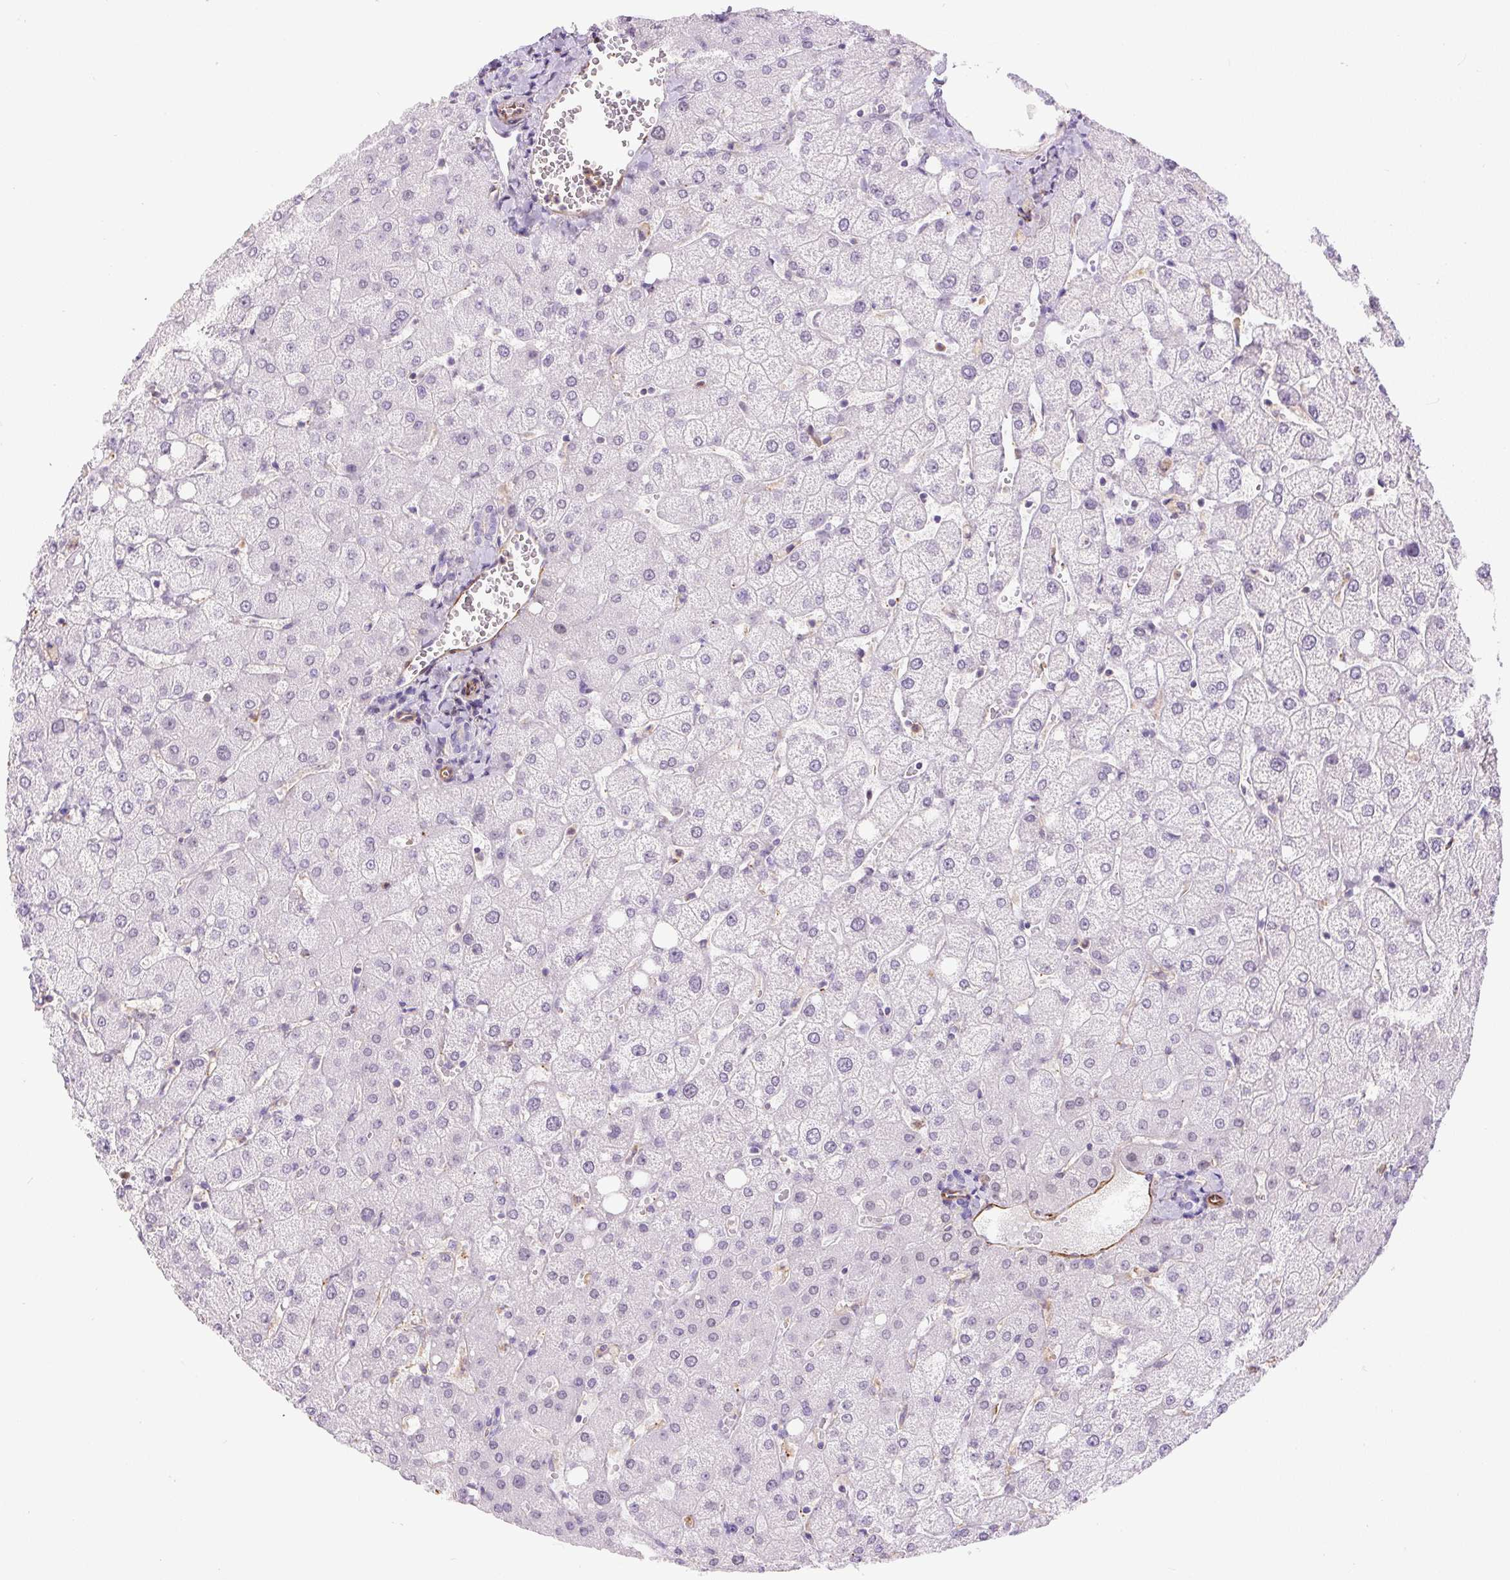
{"staining": {"intensity": "negative", "quantity": "none", "location": "none"}, "tissue": "liver", "cell_type": "Cholangiocytes", "image_type": "normal", "snomed": [{"axis": "morphology", "description": "Normal tissue, NOS"}, {"axis": "topography", "description": "Liver"}], "caption": "The IHC histopathology image has no significant expression in cholangiocytes of liver. The staining was performed using DAB (3,3'-diaminobenzidine) to visualize the protein expression in brown, while the nuclei were stained in blue with hematoxylin (Magnification: 20x).", "gene": "B3GALT5", "patient": {"sex": "female", "age": 54}}